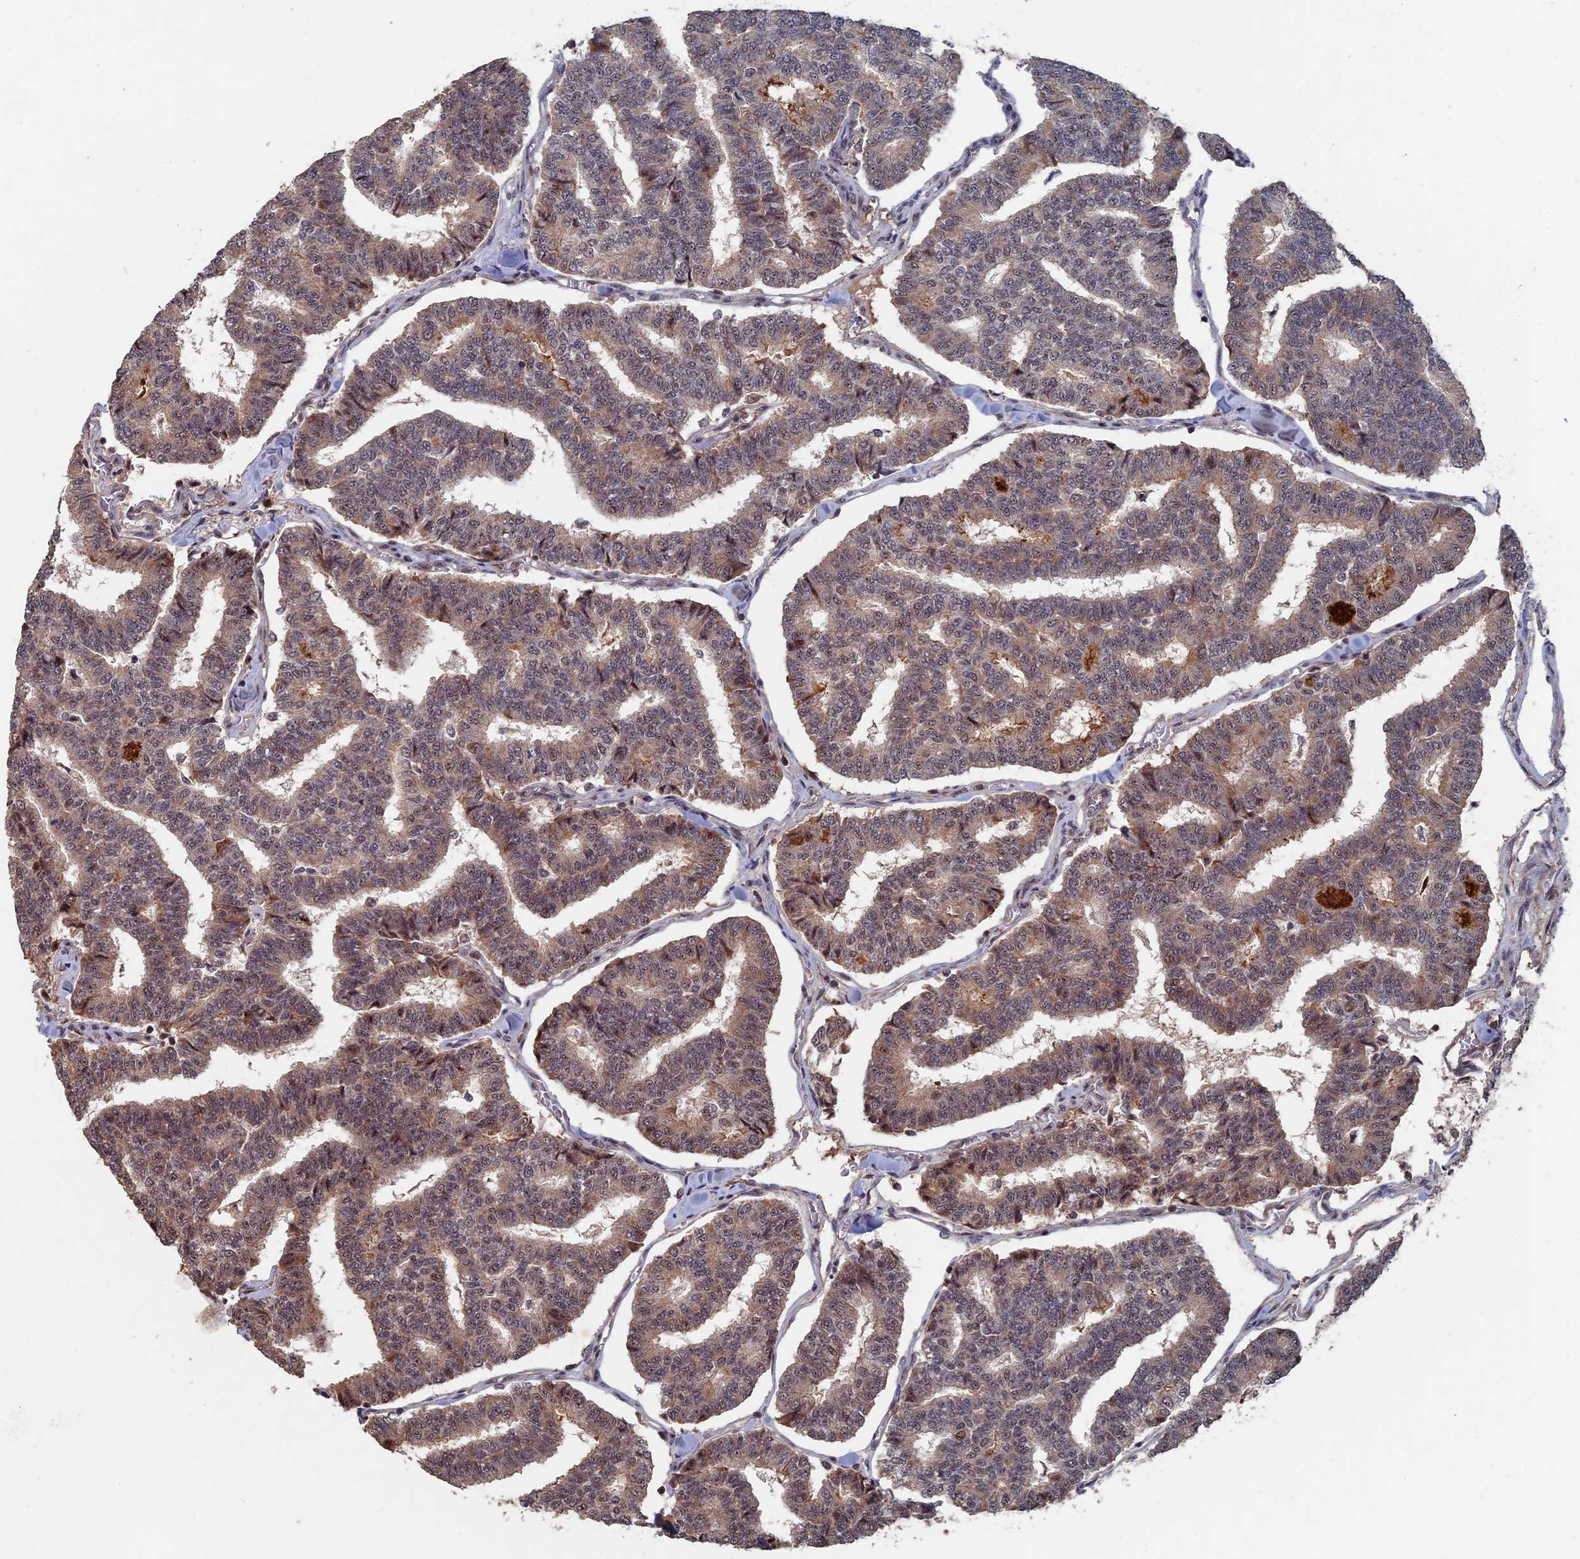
{"staining": {"intensity": "weak", "quantity": ">75%", "location": "cytoplasmic/membranous,nuclear"}, "tissue": "thyroid cancer", "cell_type": "Tumor cells", "image_type": "cancer", "snomed": [{"axis": "morphology", "description": "Papillary adenocarcinoma, NOS"}, {"axis": "topography", "description": "Thyroid gland"}], "caption": "Immunohistochemistry (IHC) image of neoplastic tissue: thyroid papillary adenocarcinoma stained using IHC shows low levels of weak protein expression localized specifically in the cytoplasmic/membranous and nuclear of tumor cells, appearing as a cytoplasmic/membranous and nuclear brown color.", "gene": "KIAA1328", "patient": {"sex": "female", "age": 35}}